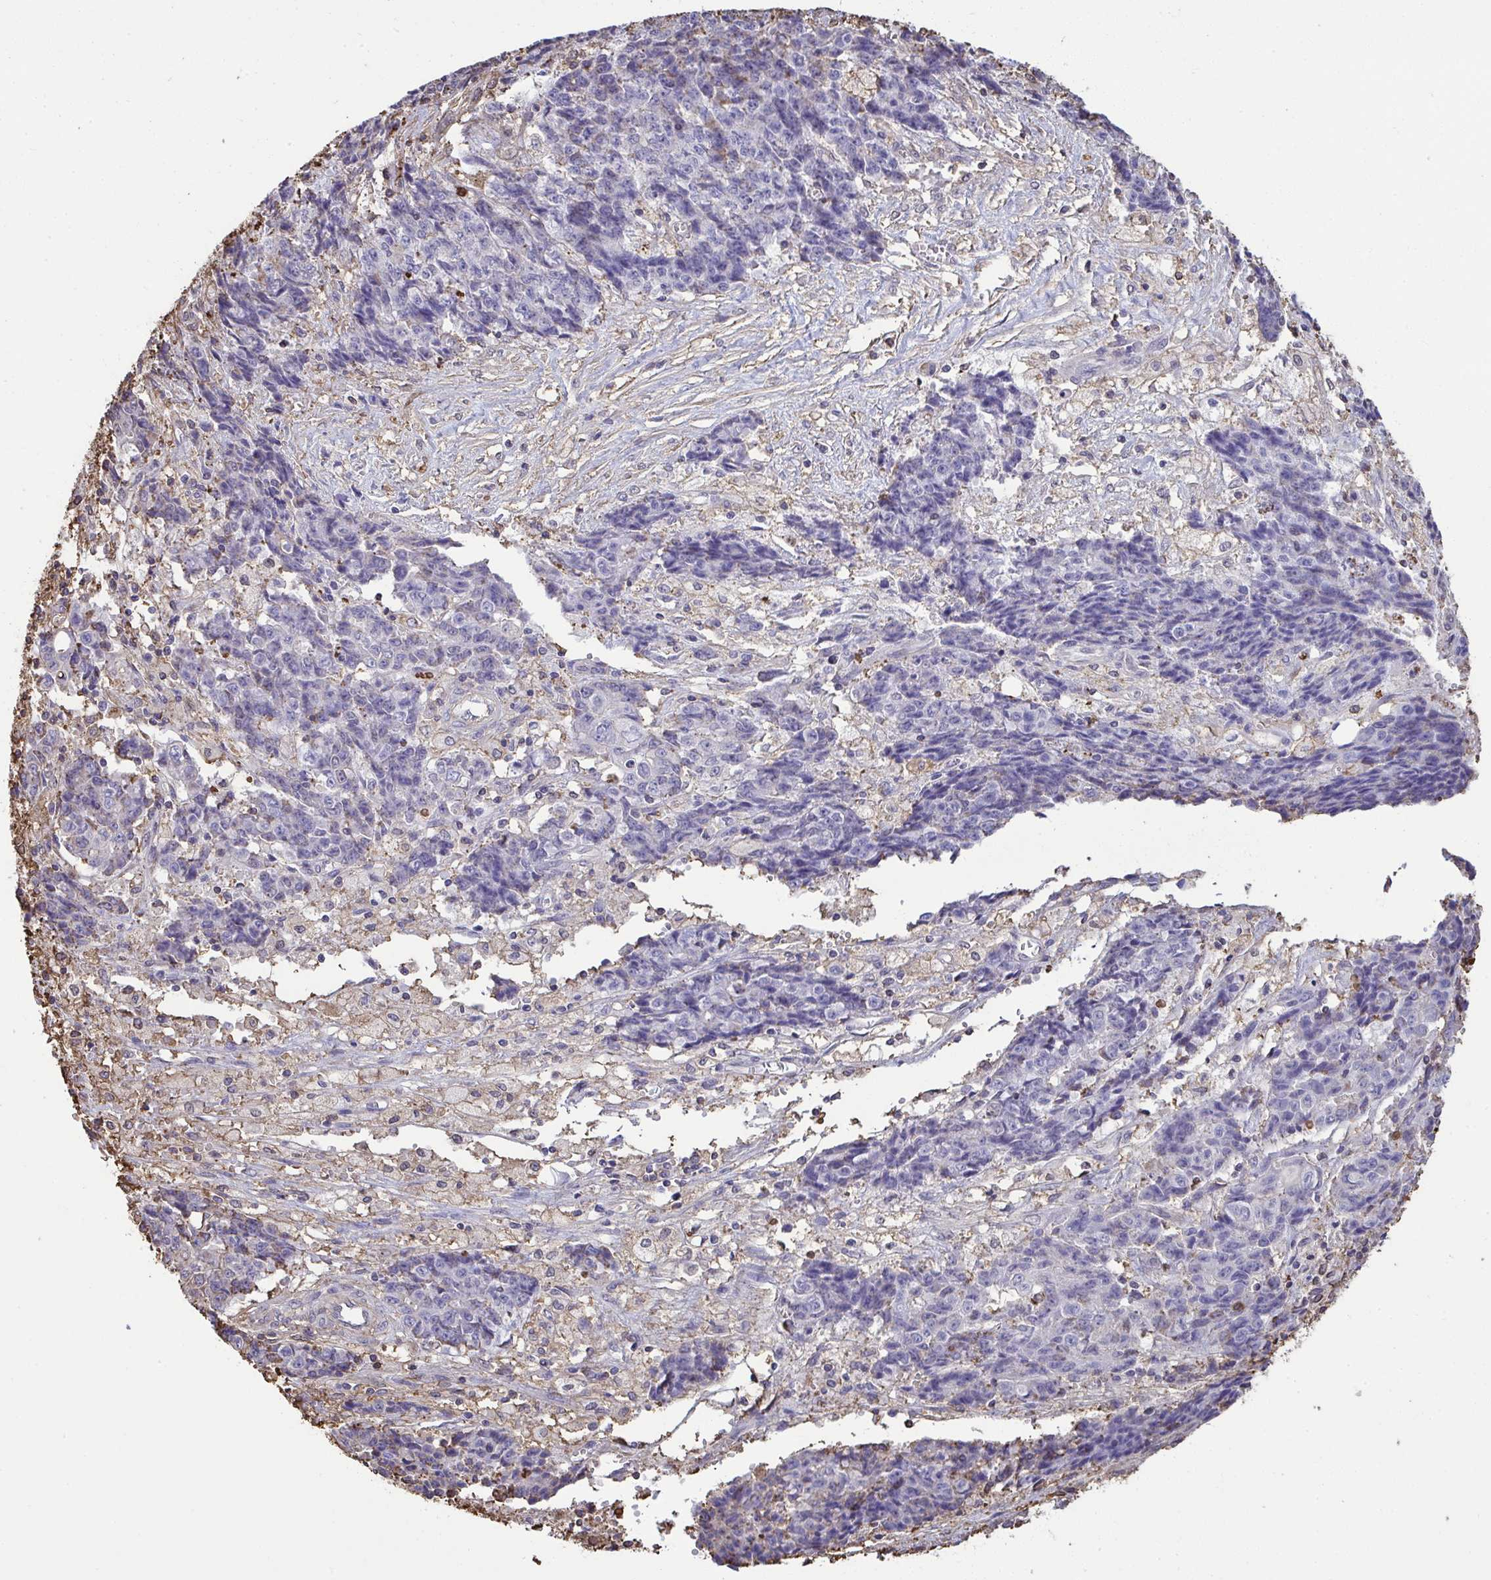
{"staining": {"intensity": "negative", "quantity": "none", "location": "none"}, "tissue": "ovarian cancer", "cell_type": "Tumor cells", "image_type": "cancer", "snomed": [{"axis": "morphology", "description": "Carcinoma, endometroid"}, {"axis": "topography", "description": "Ovary"}], "caption": "Ovarian cancer (endometroid carcinoma) was stained to show a protein in brown. There is no significant positivity in tumor cells.", "gene": "ANXA5", "patient": {"sex": "female", "age": 42}}